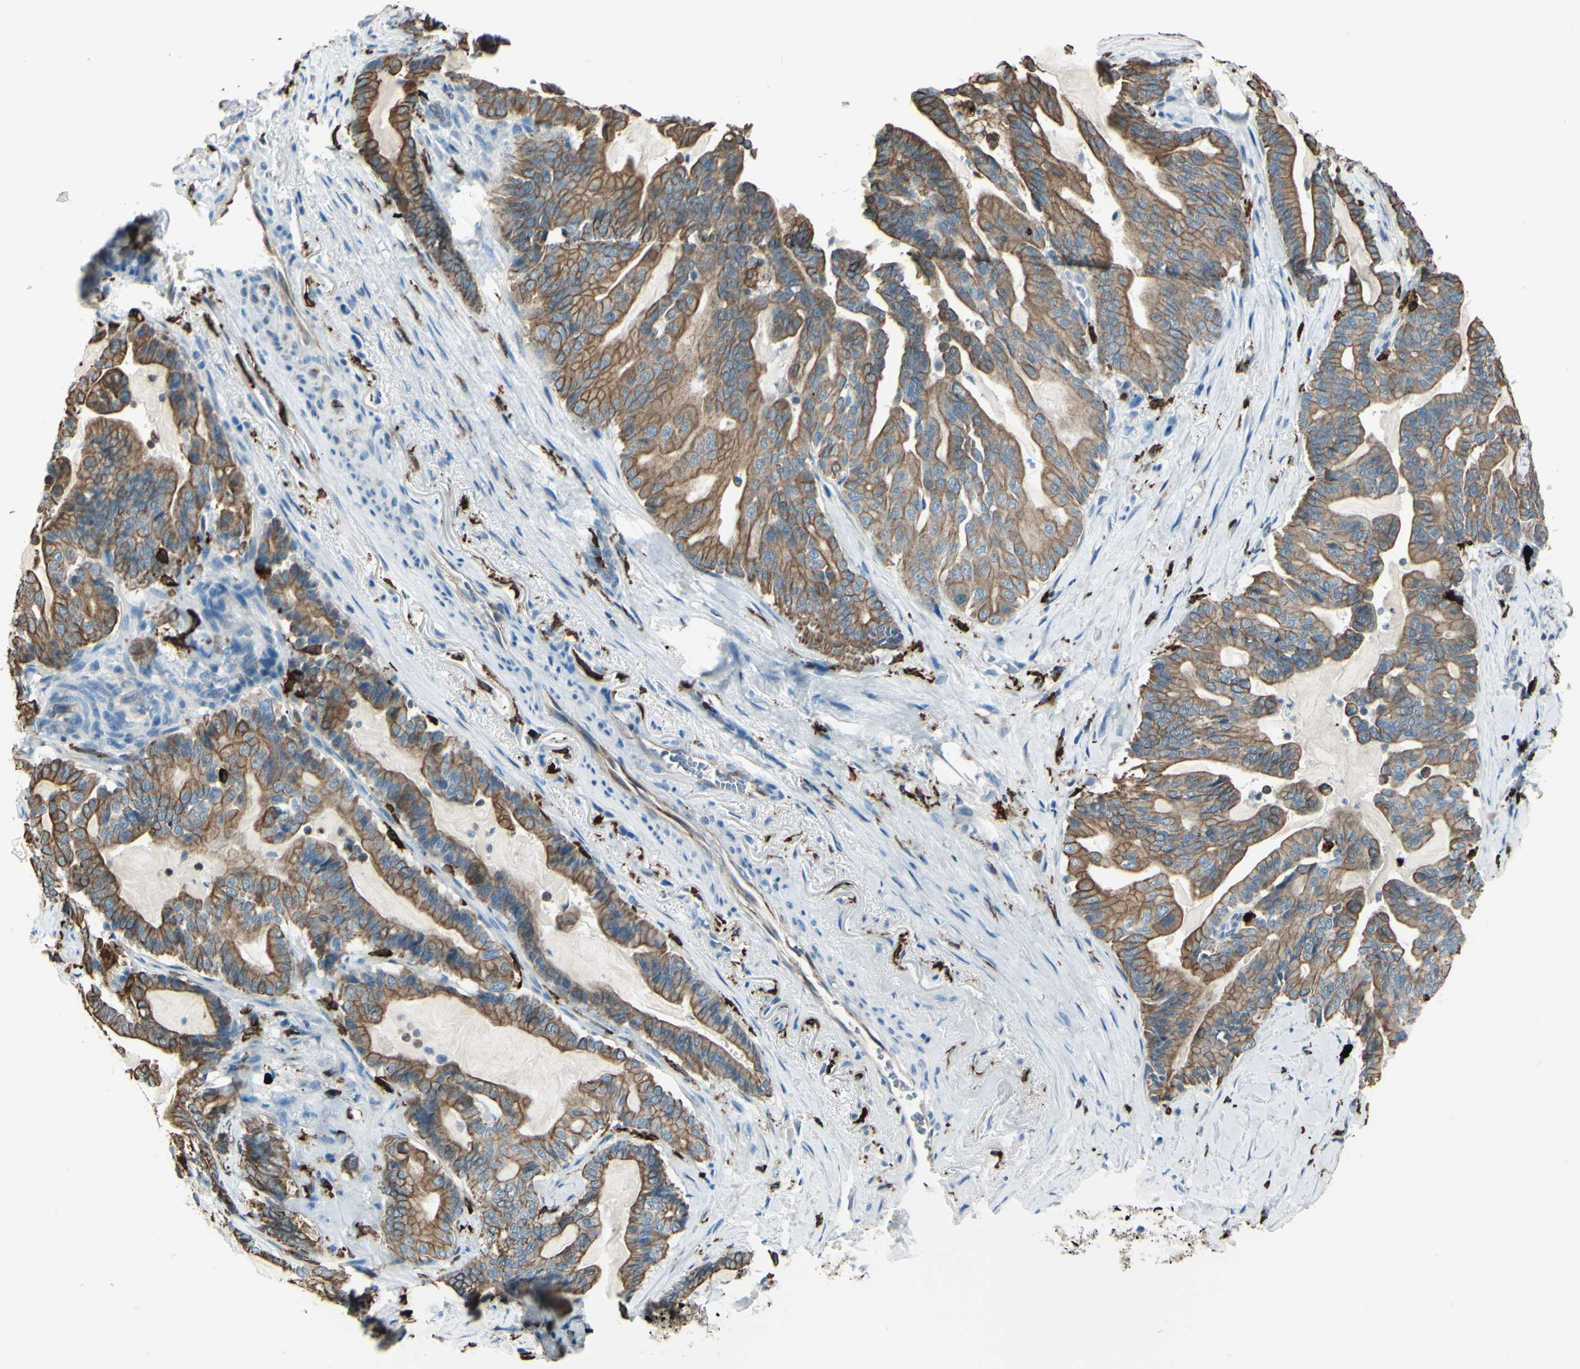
{"staining": {"intensity": "moderate", "quantity": ">75%", "location": "cytoplasmic/membranous"}, "tissue": "pancreatic cancer", "cell_type": "Tumor cells", "image_type": "cancer", "snomed": [{"axis": "morphology", "description": "Adenocarcinoma, NOS"}, {"axis": "topography", "description": "Pancreas"}], "caption": "Moderate cytoplasmic/membranous protein staining is identified in about >75% of tumor cells in pancreatic adenocarcinoma.", "gene": "CD74", "patient": {"sex": "male", "age": 63}}